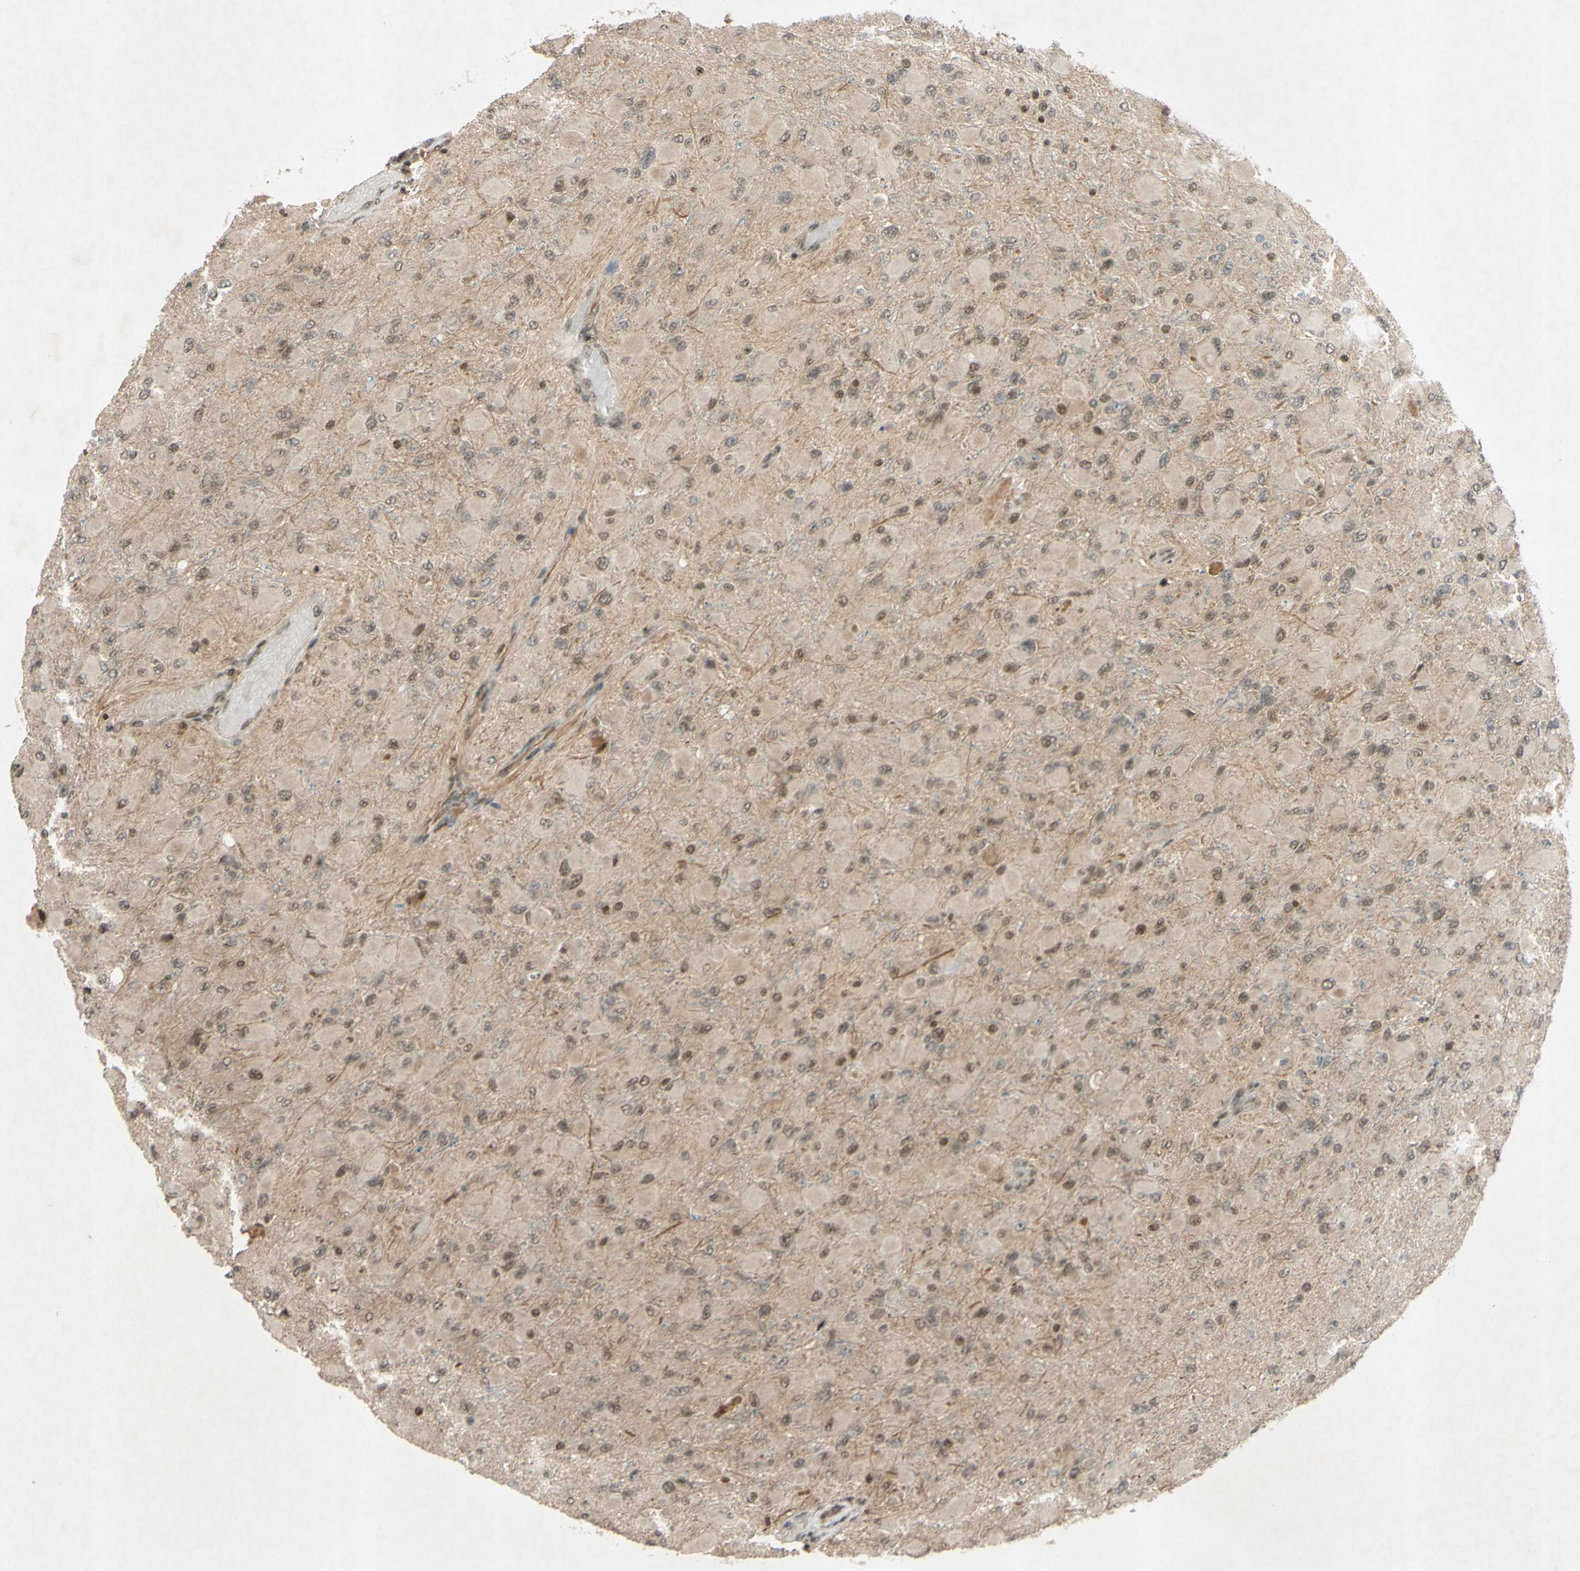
{"staining": {"intensity": "moderate", "quantity": ">75%", "location": "nuclear"}, "tissue": "glioma", "cell_type": "Tumor cells", "image_type": "cancer", "snomed": [{"axis": "morphology", "description": "Glioma, malignant, High grade"}, {"axis": "topography", "description": "Cerebral cortex"}], "caption": "Immunohistochemistry (IHC) image of human malignant glioma (high-grade) stained for a protein (brown), which displays medium levels of moderate nuclear expression in approximately >75% of tumor cells.", "gene": "SNW1", "patient": {"sex": "female", "age": 36}}